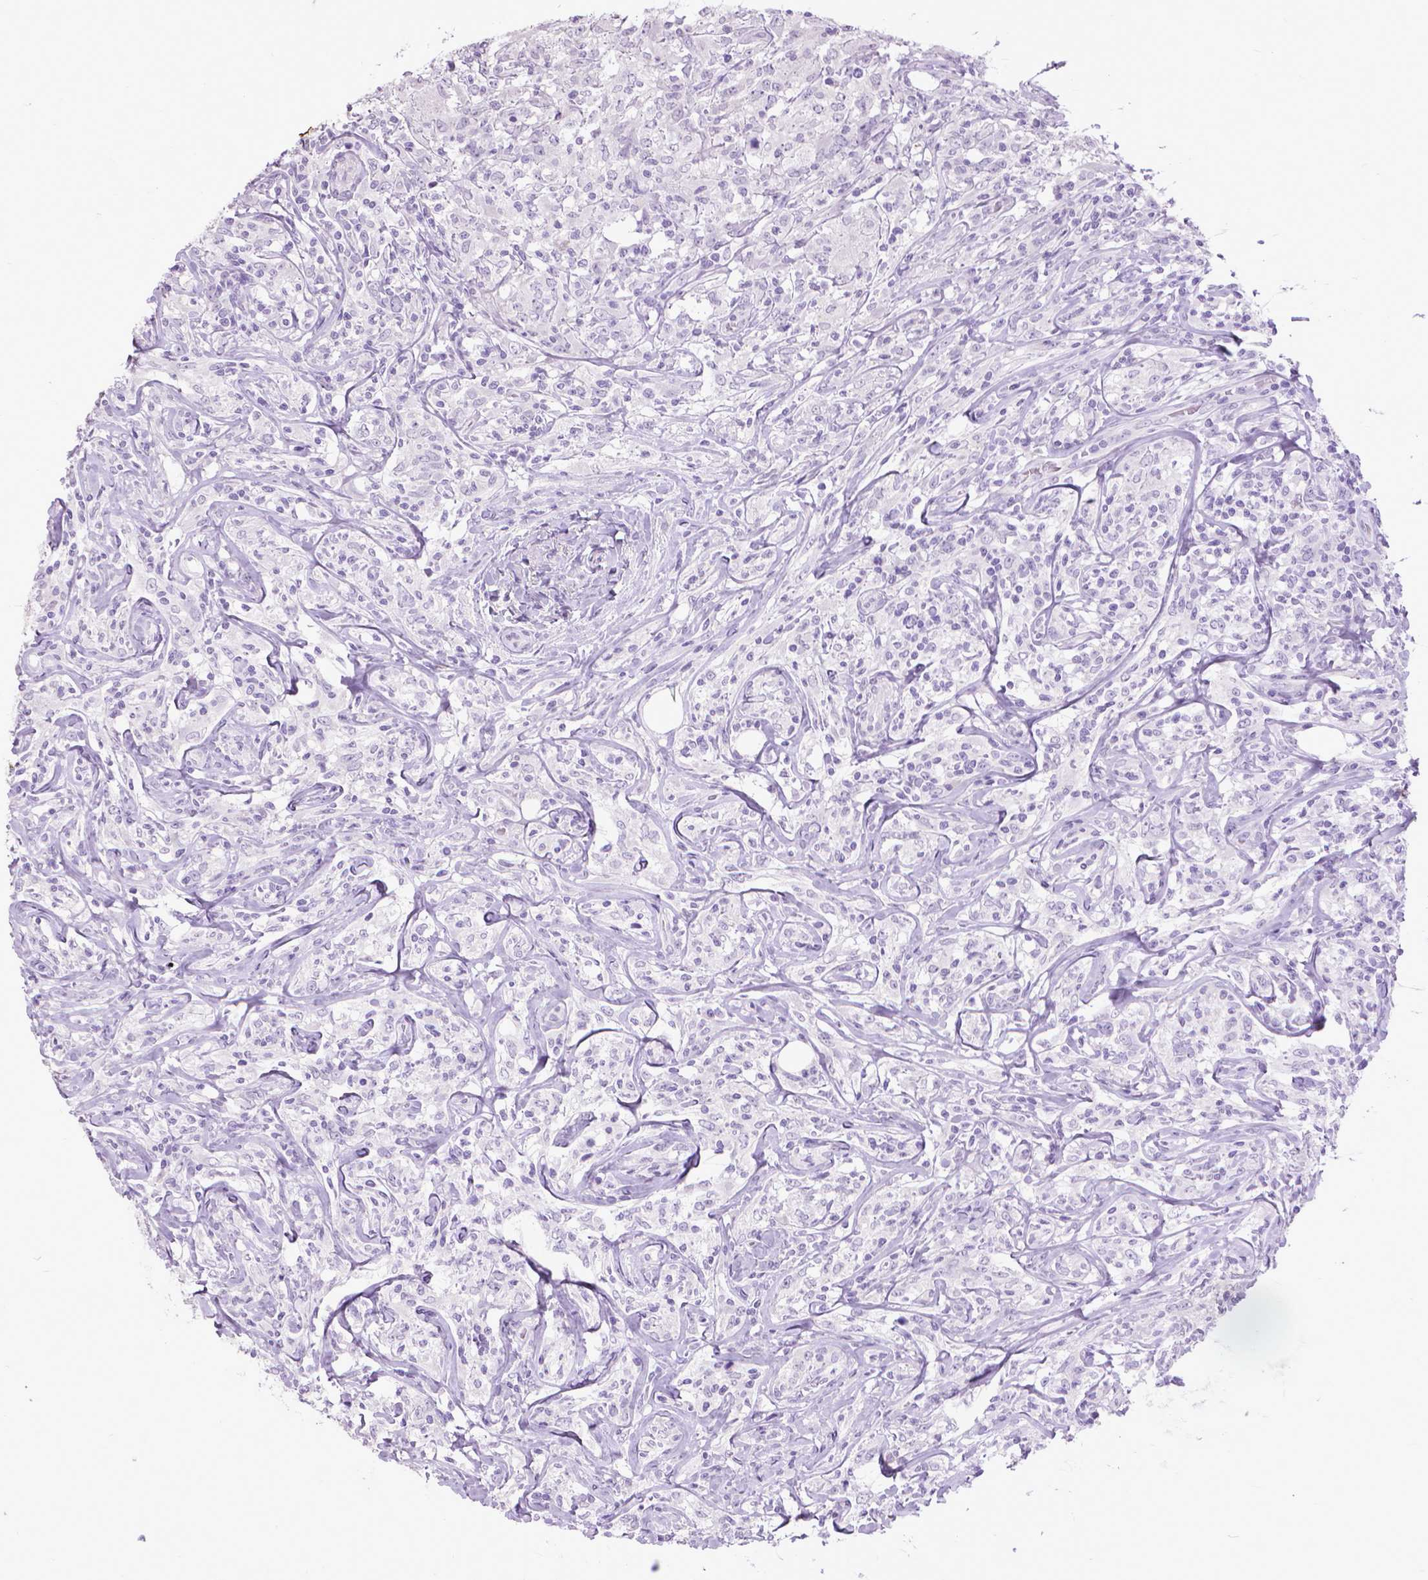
{"staining": {"intensity": "negative", "quantity": "none", "location": "none"}, "tissue": "lymphoma", "cell_type": "Tumor cells", "image_type": "cancer", "snomed": [{"axis": "morphology", "description": "Malignant lymphoma, non-Hodgkin's type, High grade"}, {"axis": "topography", "description": "Lymph node"}], "caption": "Immunohistochemistry (IHC) photomicrograph of human lymphoma stained for a protein (brown), which reveals no staining in tumor cells.", "gene": "KRT5", "patient": {"sex": "female", "age": 84}}